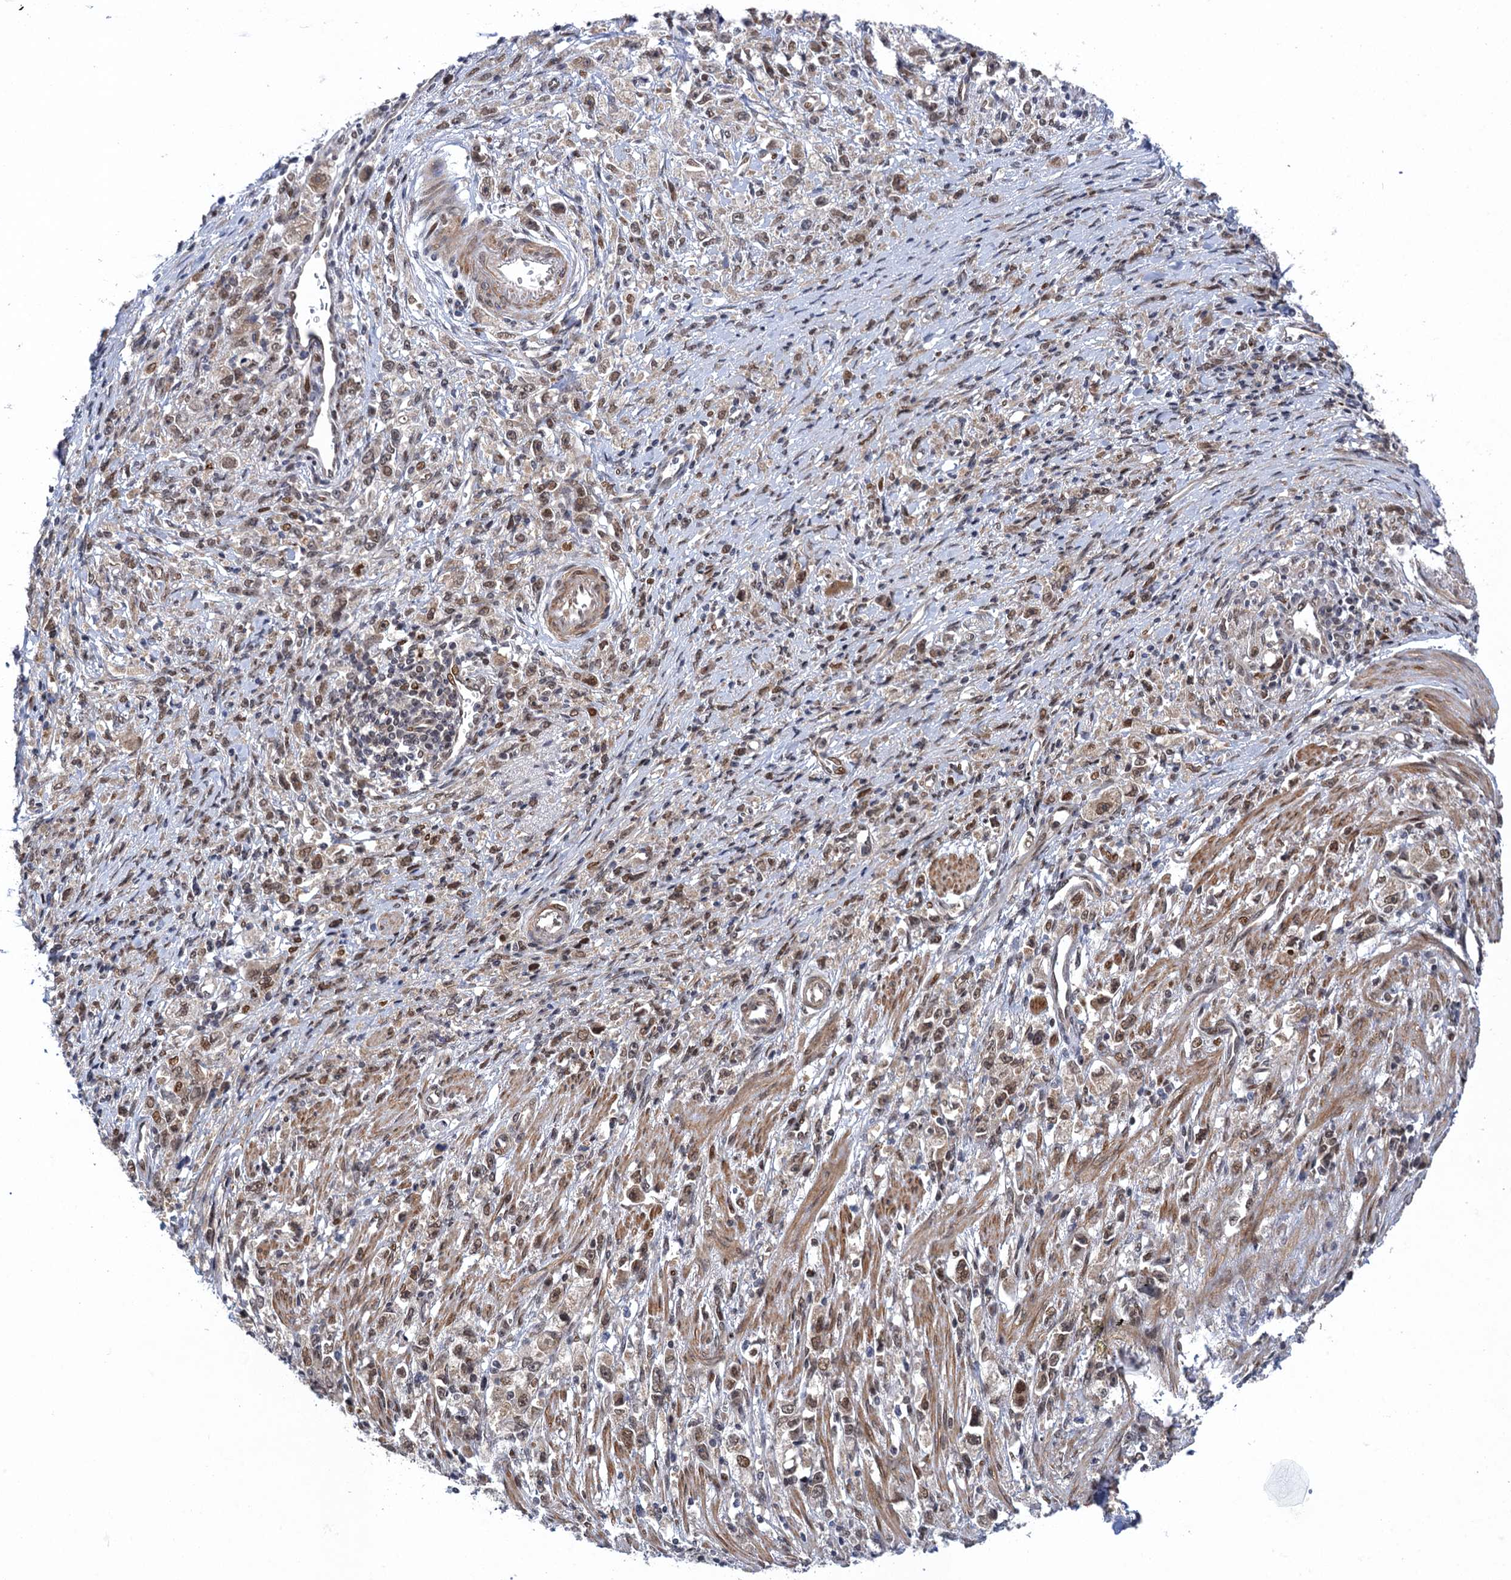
{"staining": {"intensity": "moderate", "quantity": "25%-75%", "location": "nuclear"}, "tissue": "stomach cancer", "cell_type": "Tumor cells", "image_type": "cancer", "snomed": [{"axis": "morphology", "description": "Adenocarcinoma, NOS"}, {"axis": "topography", "description": "Stomach"}], "caption": "Protein staining of stomach cancer (adenocarcinoma) tissue exhibits moderate nuclear staining in approximately 25%-75% of tumor cells.", "gene": "NEK8", "patient": {"sex": "female", "age": 59}}